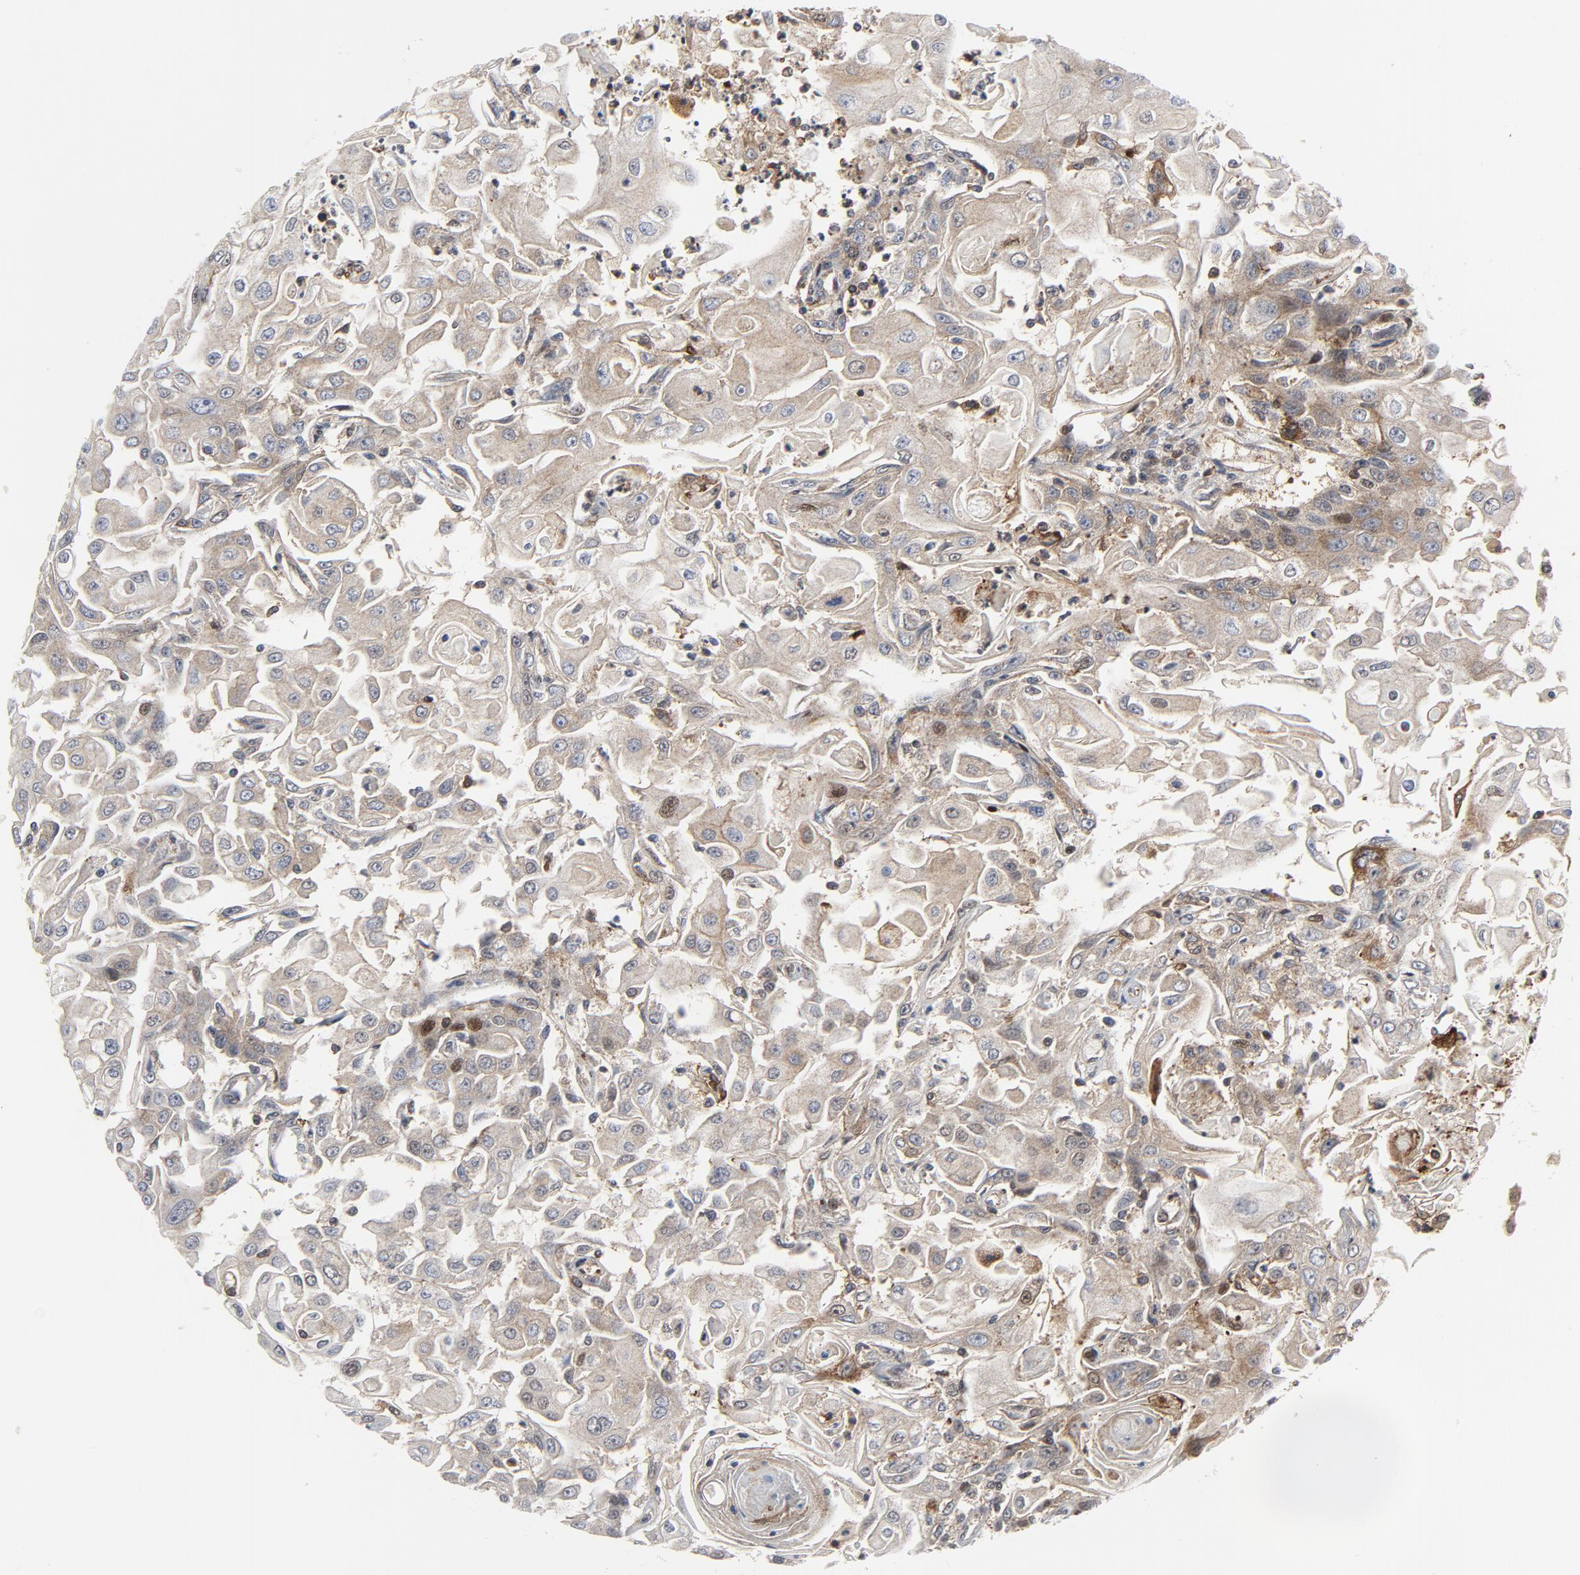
{"staining": {"intensity": "moderate", "quantity": ">75%", "location": "cytoplasmic/membranous"}, "tissue": "head and neck cancer", "cell_type": "Tumor cells", "image_type": "cancer", "snomed": [{"axis": "morphology", "description": "Squamous cell carcinoma, NOS"}, {"axis": "topography", "description": "Oral tissue"}, {"axis": "topography", "description": "Head-Neck"}], "caption": "DAB (3,3'-diaminobenzidine) immunohistochemical staining of human head and neck squamous cell carcinoma displays moderate cytoplasmic/membranous protein expression in approximately >75% of tumor cells.", "gene": "YES1", "patient": {"sex": "female", "age": 76}}